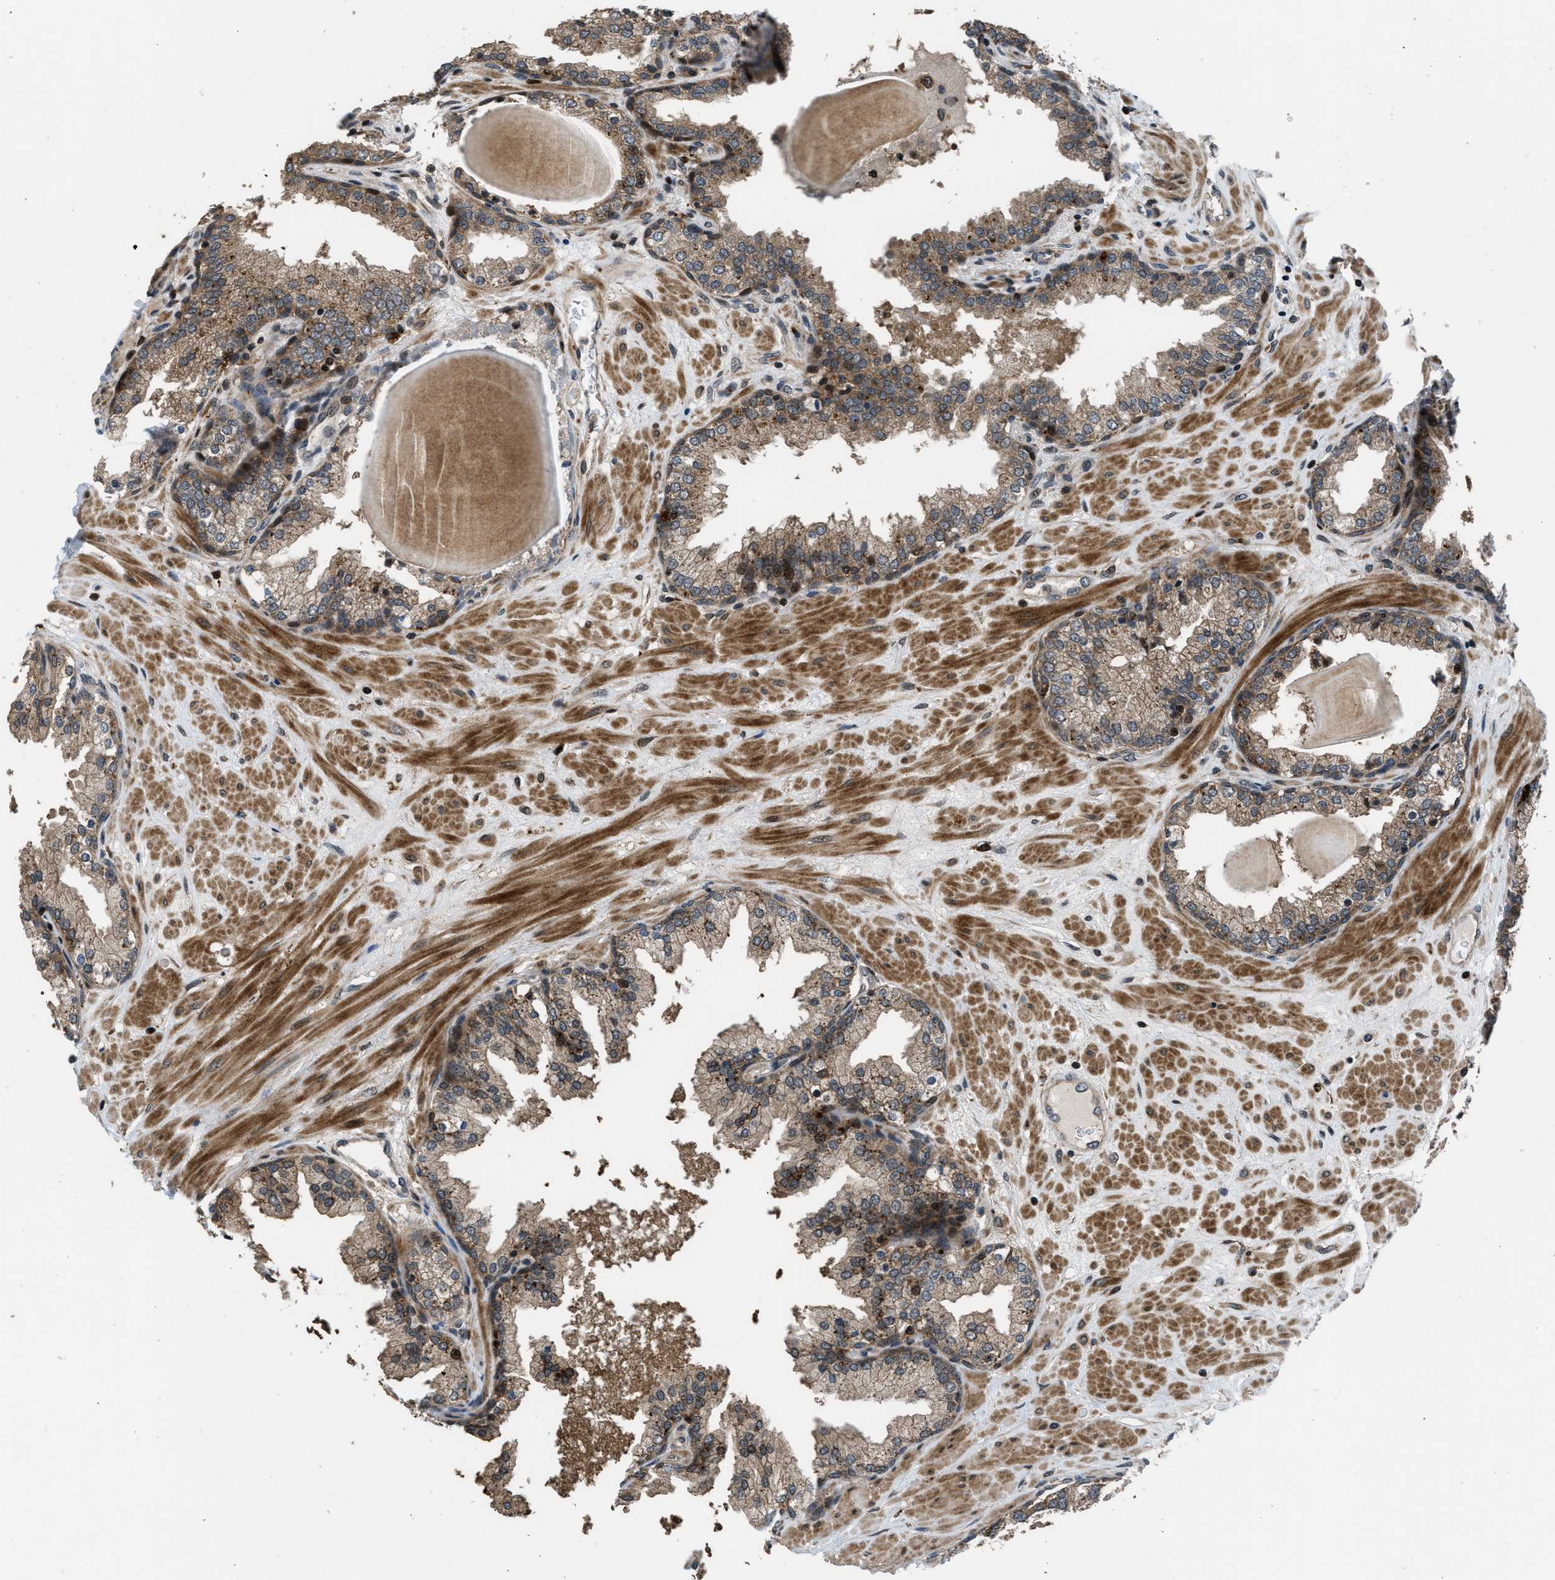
{"staining": {"intensity": "moderate", "quantity": "25%-75%", "location": "cytoplasmic/membranous"}, "tissue": "prostate", "cell_type": "Glandular cells", "image_type": "normal", "snomed": [{"axis": "morphology", "description": "Normal tissue, NOS"}, {"axis": "topography", "description": "Prostate"}], "caption": "Protein staining of normal prostate demonstrates moderate cytoplasmic/membranous positivity in about 25%-75% of glandular cells.", "gene": "CTBS", "patient": {"sex": "male", "age": 51}}